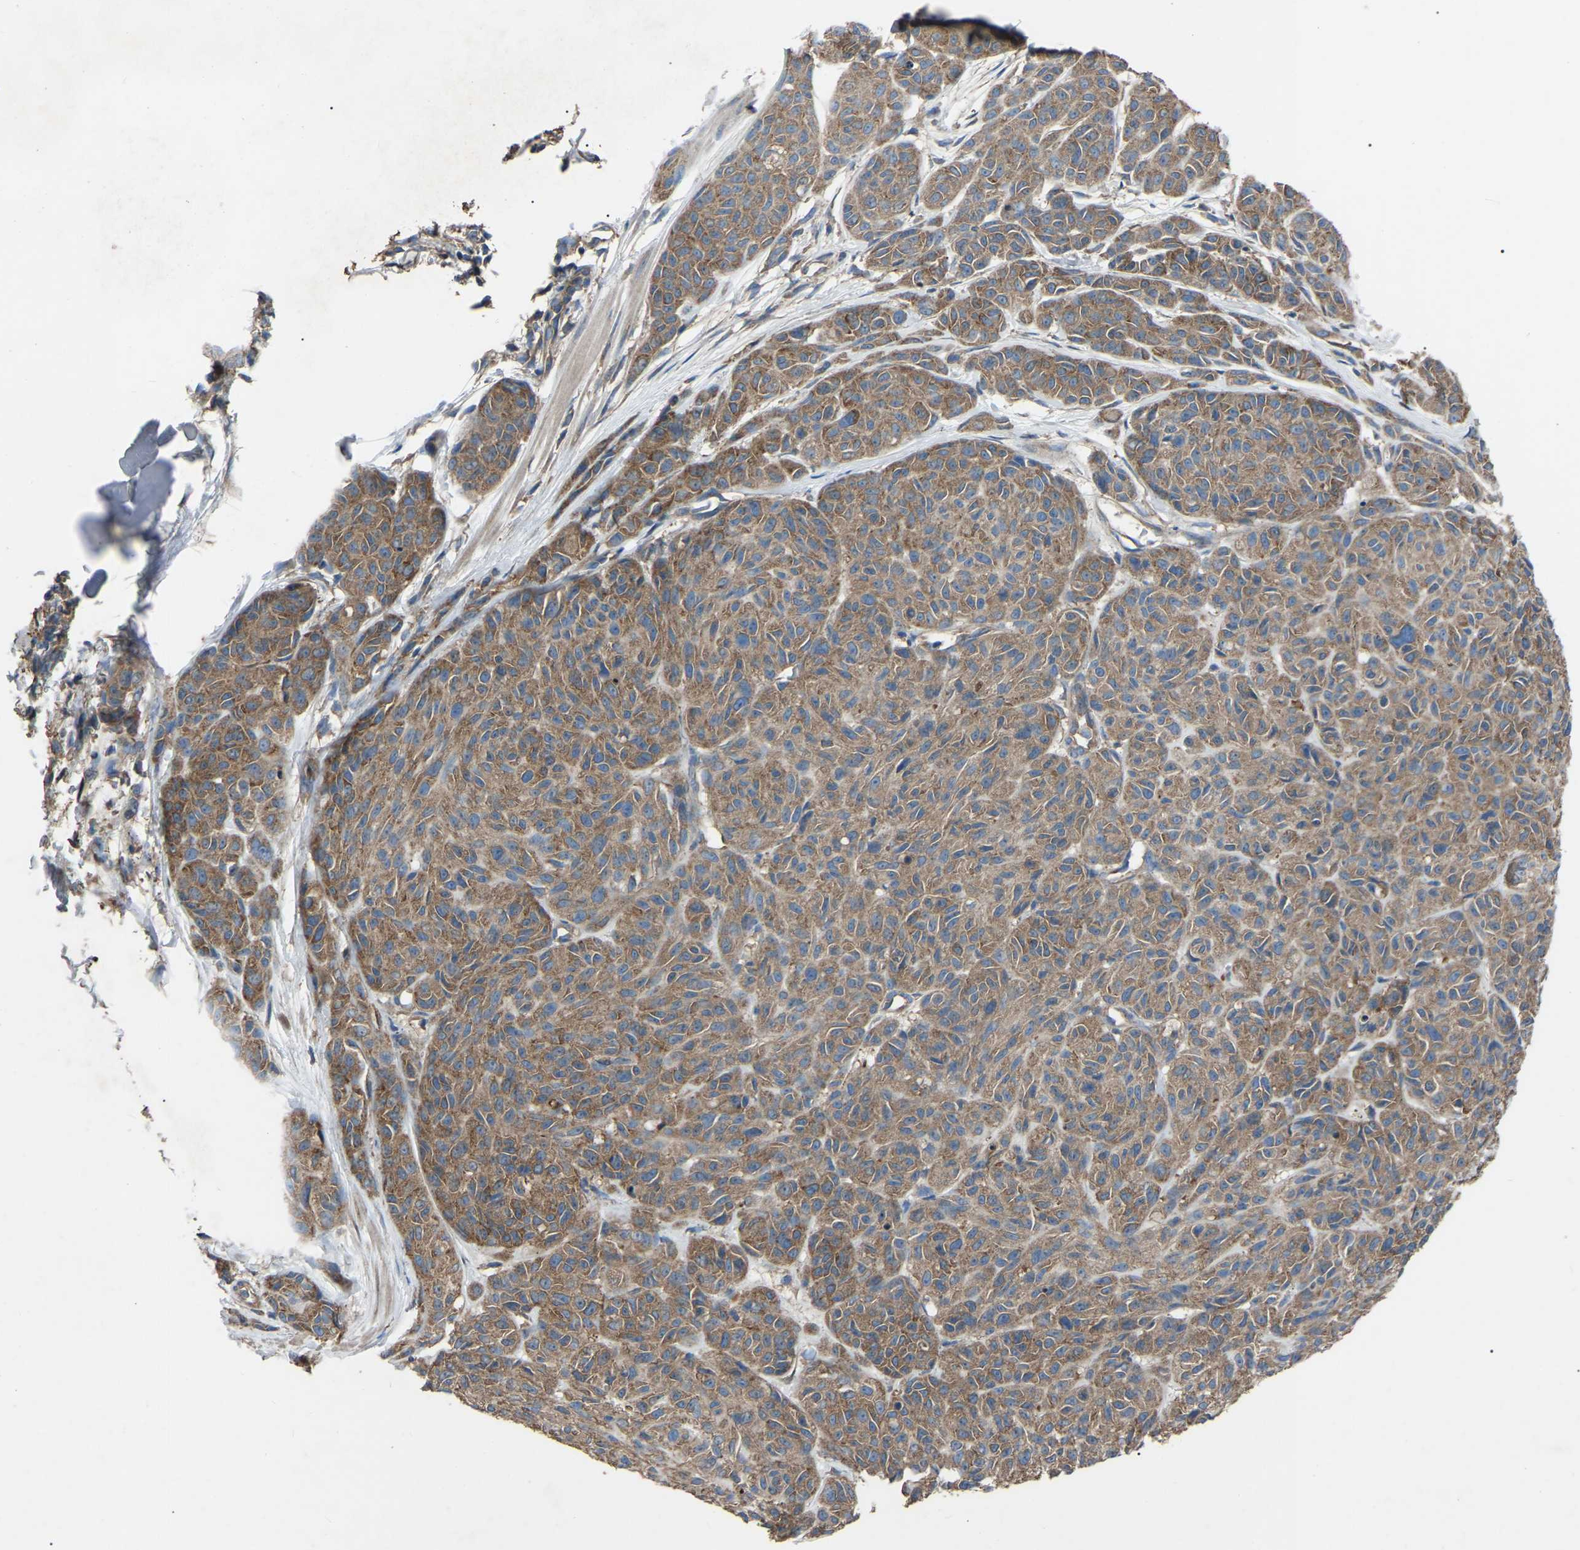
{"staining": {"intensity": "moderate", "quantity": ">75%", "location": "cytoplasmic/membranous"}, "tissue": "melanoma", "cell_type": "Tumor cells", "image_type": "cancer", "snomed": [{"axis": "morphology", "description": "Malignant melanoma, NOS"}, {"axis": "topography", "description": "Skin"}], "caption": "A medium amount of moderate cytoplasmic/membranous expression is seen in approximately >75% of tumor cells in melanoma tissue.", "gene": "AIMP1", "patient": {"sex": "male", "age": 62}}